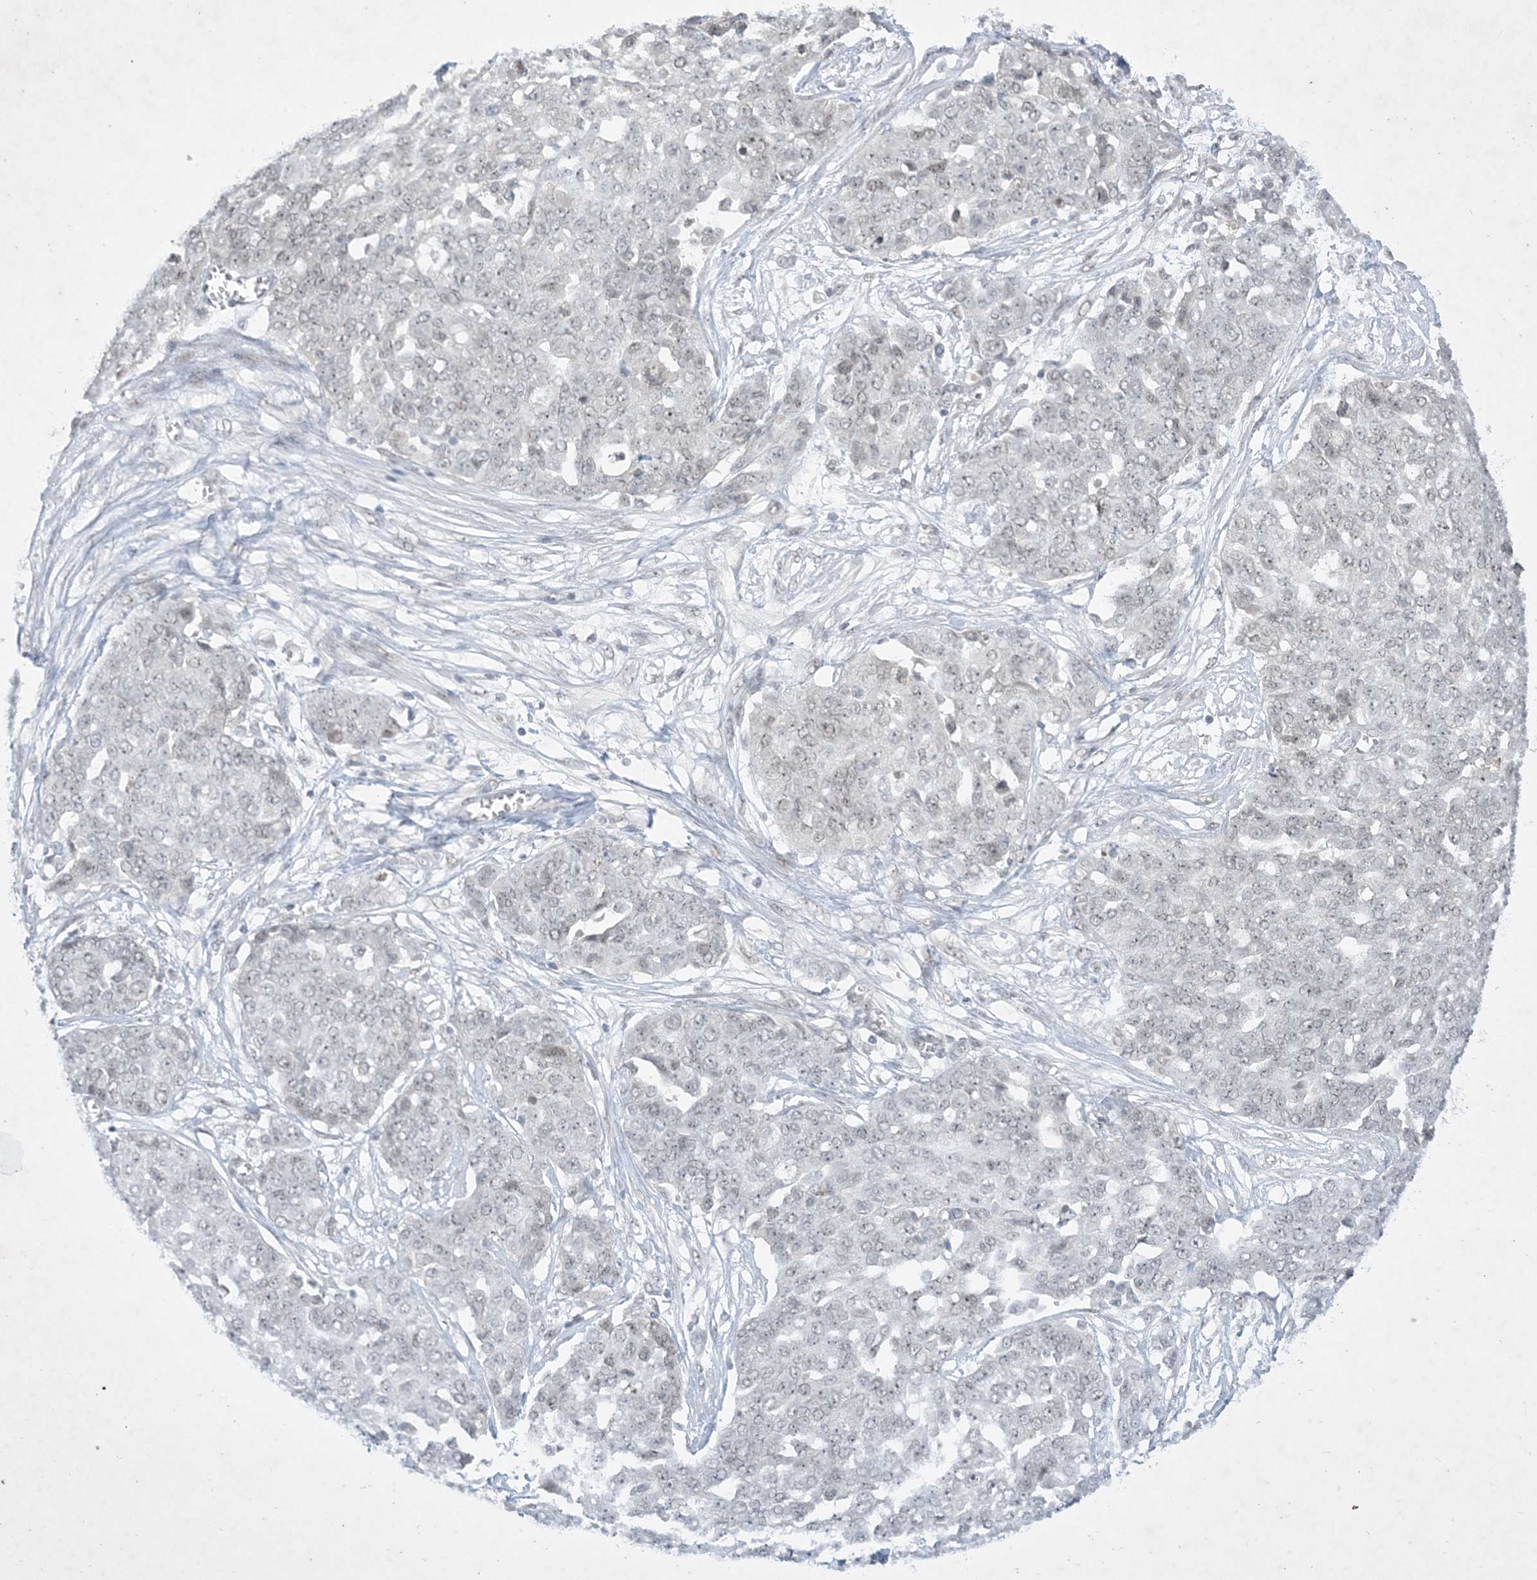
{"staining": {"intensity": "weak", "quantity": ">75%", "location": "nuclear"}, "tissue": "ovarian cancer", "cell_type": "Tumor cells", "image_type": "cancer", "snomed": [{"axis": "morphology", "description": "Cystadenocarcinoma, serous, NOS"}, {"axis": "topography", "description": "Soft tissue"}, {"axis": "topography", "description": "Ovary"}], "caption": "Immunohistochemical staining of human ovarian serous cystadenocarcinoma reveals low levels of weak nuclear protein positivity in about >75% of tumor cells. (DAB (3,3'-diaminobenzidine) IHC, brown staining for protein, blue staining for nuclei).", "gene": "ZNF674", "patient": {"sex": "female", "age": 57}}